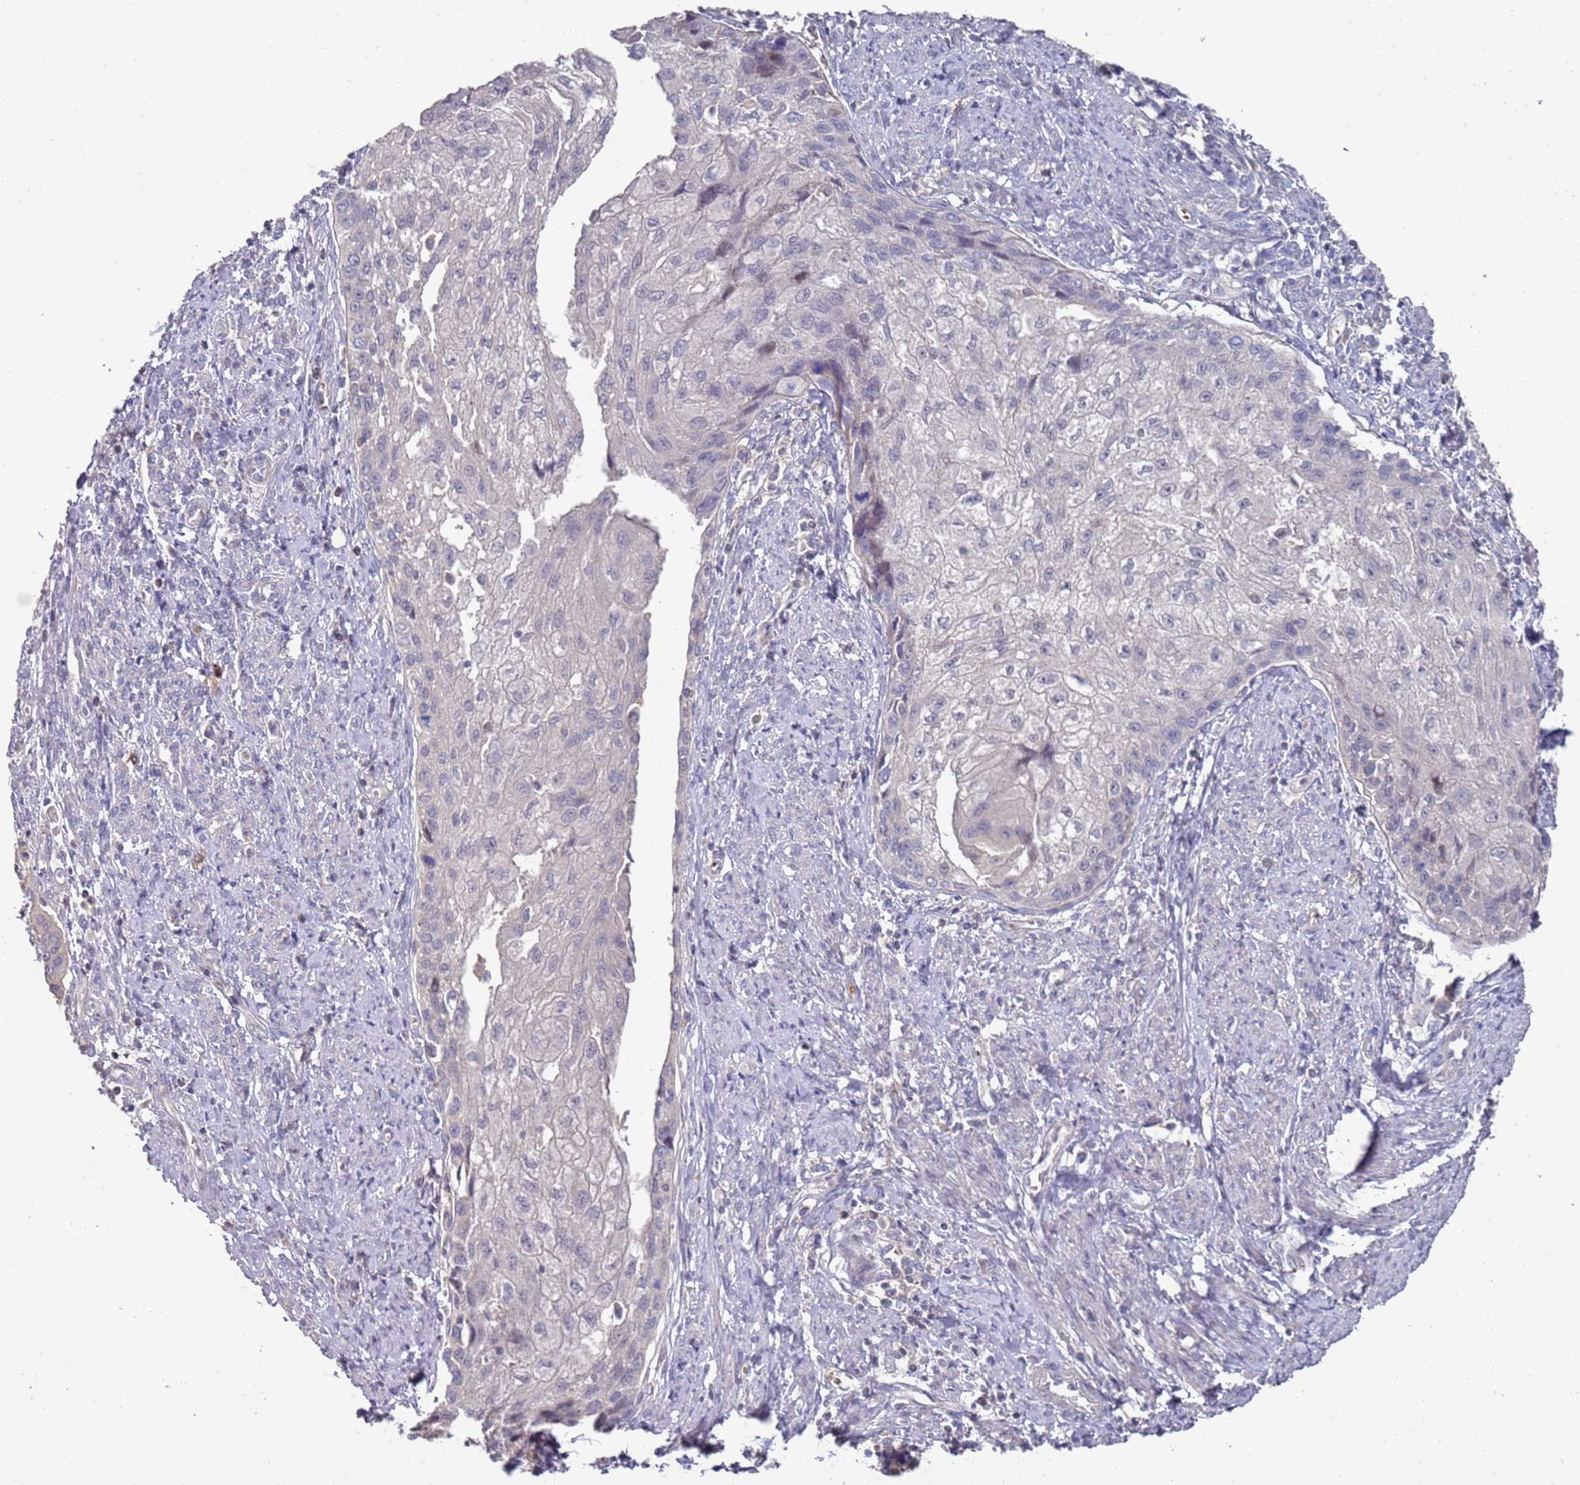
{"staining": {"intensity": "negative", "quantity": "none", "location": "none"}, "tissue": "cervical cancer", "cell_type": "Tumor cells", "image_type": "cancer", "snomed": [{"axis": "morphology", "description": "Squamous cell carcinoma, NOS"}, {"axis": "topography", "description": "Cervix"}], "caption": "A high-resolution micrograph shows immunohistochemistry staining of cervical squamous cell carcinoma, which reveals no significant staining in tumor cells. The staining was performed using DAB to visualize the protein expression in brown, while the nuclei were stained in blue with hematoxylin (Magnification: 20x).", "gene": "LACC1", "patient": {"sex": "female", "age": 67}}